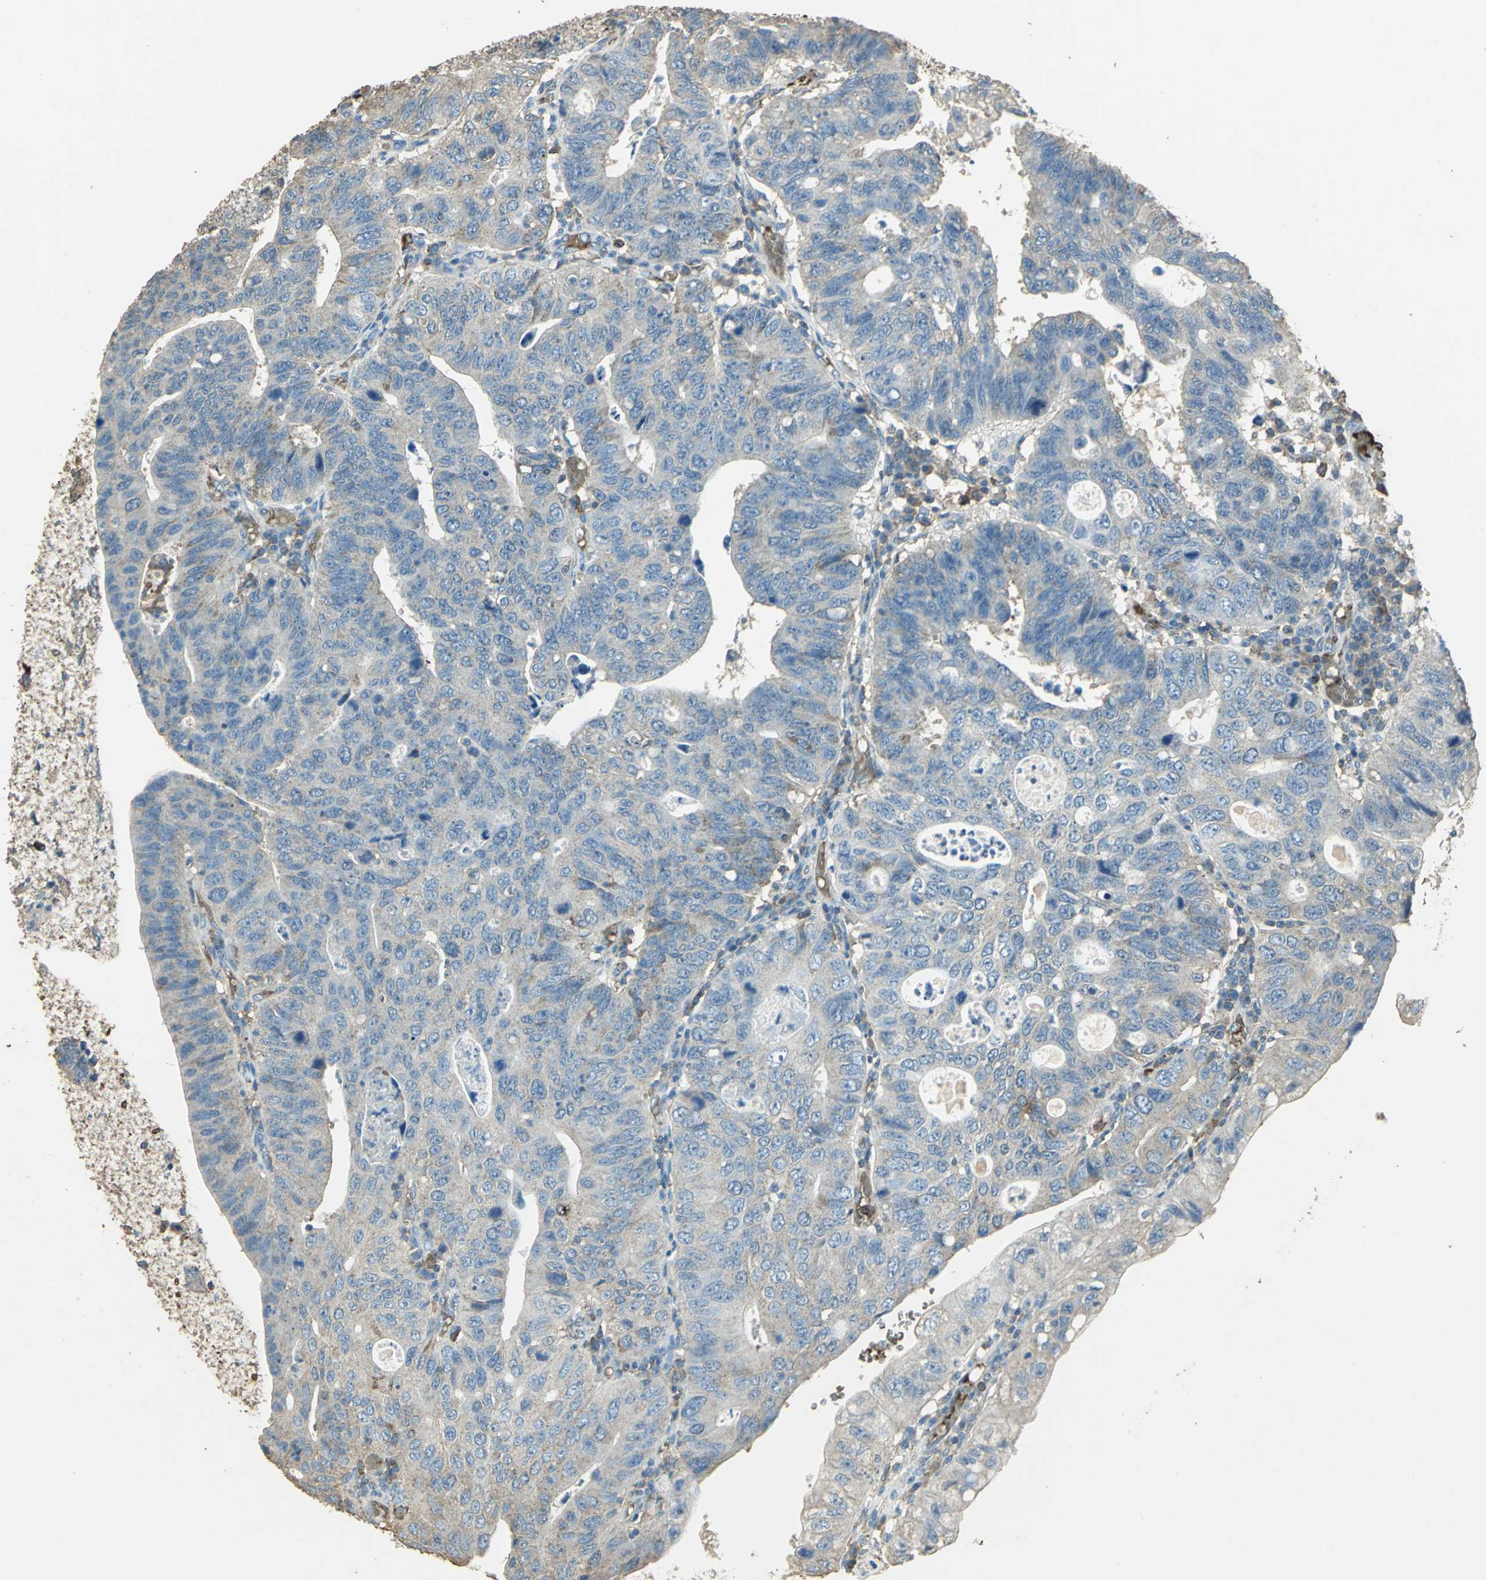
{"staining": {"intensity": "weak", "quantity": "<25%", "location": "cytoplasmic/membranous"}, "tissue": "stomach cancer", "cell_type": "Tumor cells", "image_type": "cancer", "snomed": [{"axis": "morphology", "description": "Adenocarcinoma, NOS"}, {"axis": "topography", "description": "Stomach"}], "caption": "Human adenocarcinoma (stomach) stained for a protein using IHC shows no expression in tumor cells.", "gene": "TRAPPC2", "patient": {"sex": "male", "age": 59}}